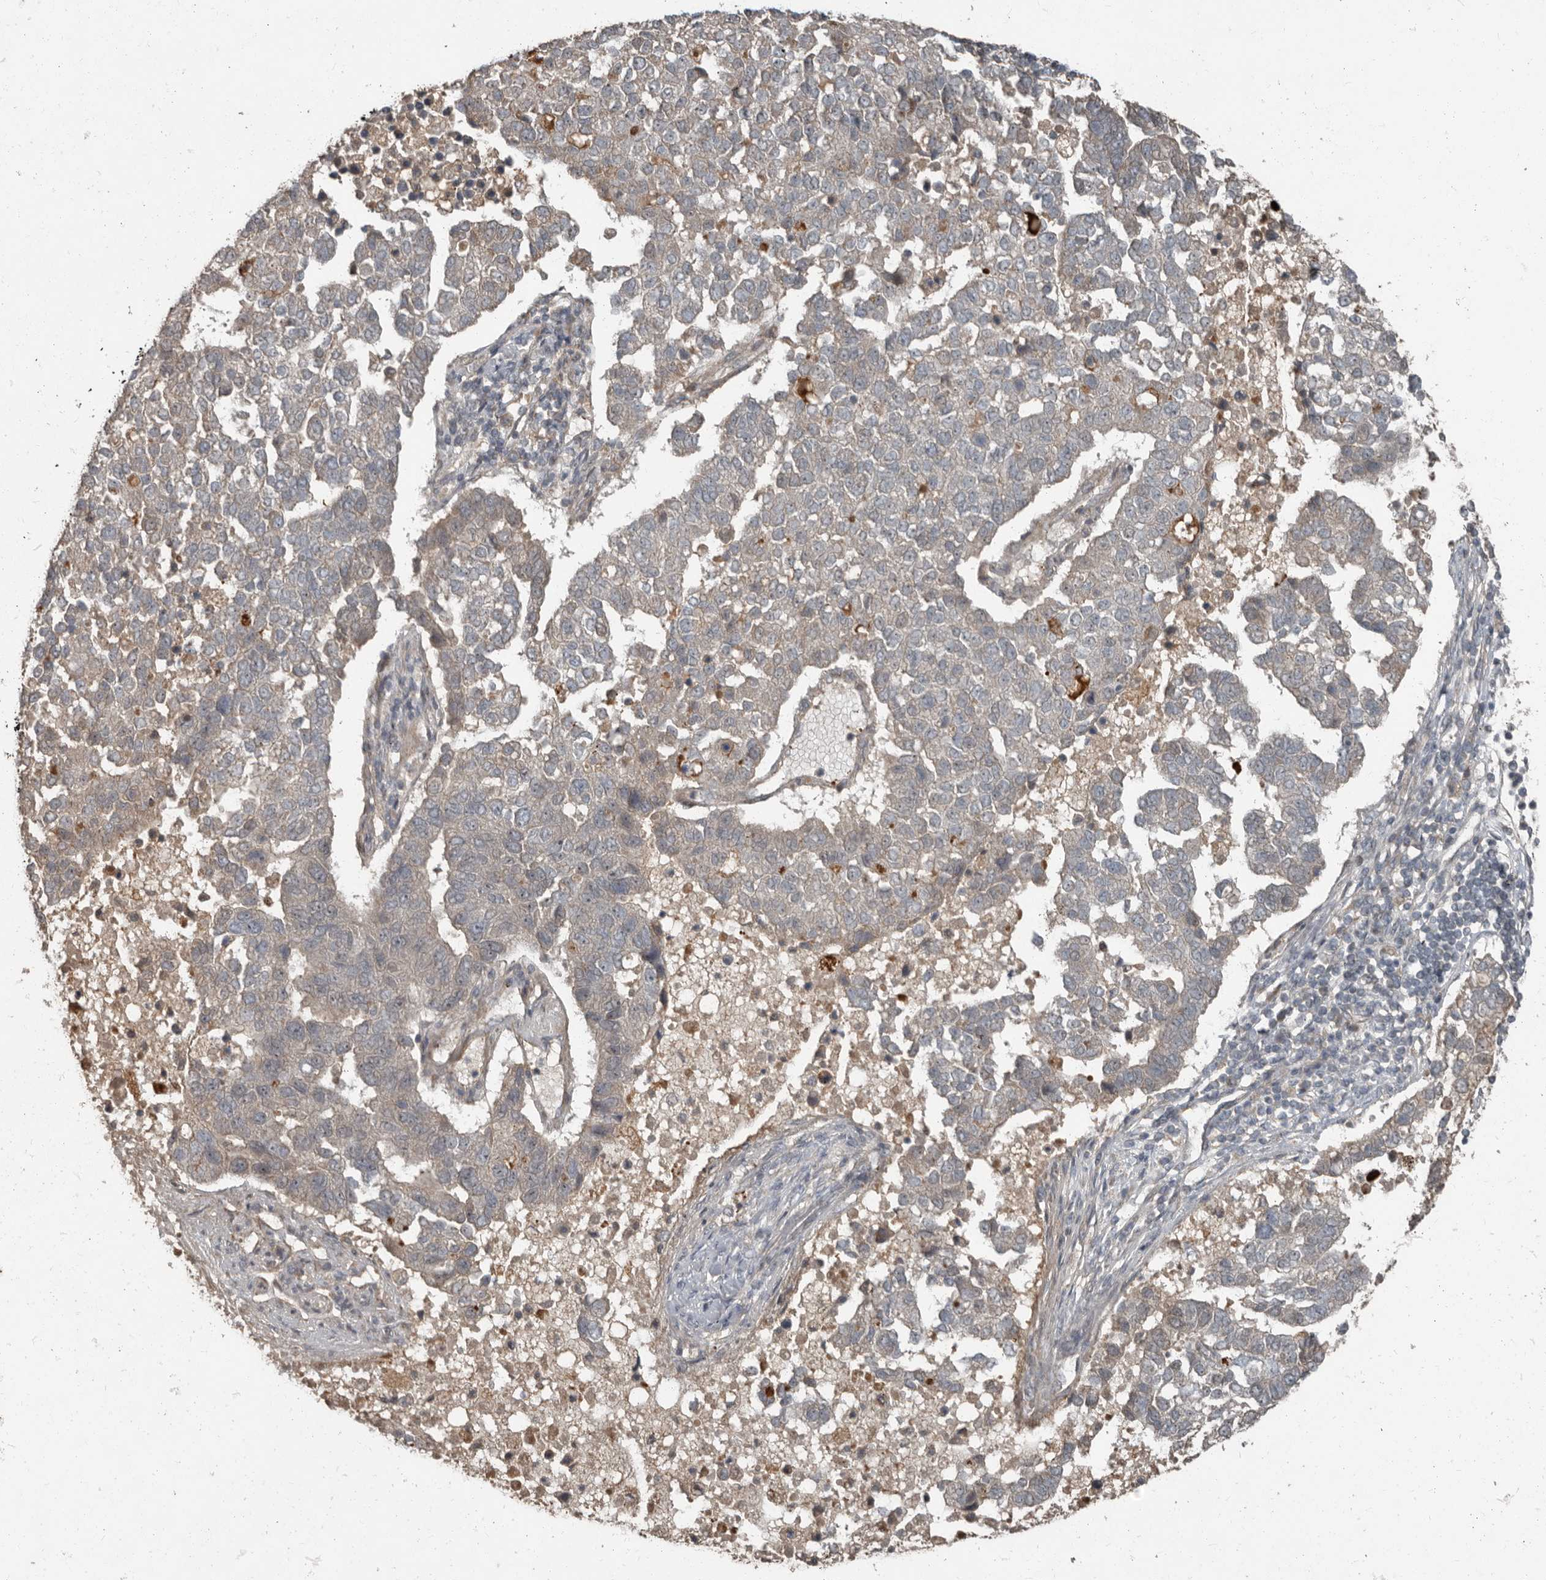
{"staining": {"intensity": "negative", "quantity": "none", "location": "none"}, "tissue": "pancreatic cancer", "cell_type": "Tumor cells", "image_type": "cancer", "snomed": [{"axis": "morphology", "description": "Adenocarcinoma, NOS"}, {"axis": "topography", "description": "Pancreas"}], "caption": "Immunohistochemistry of human pancreatic cancer (adenocarcinoma) displays no positivity in tumor cells.", "gene": "SLC6A7", "patient": {"sex": "female", "age": 61}}